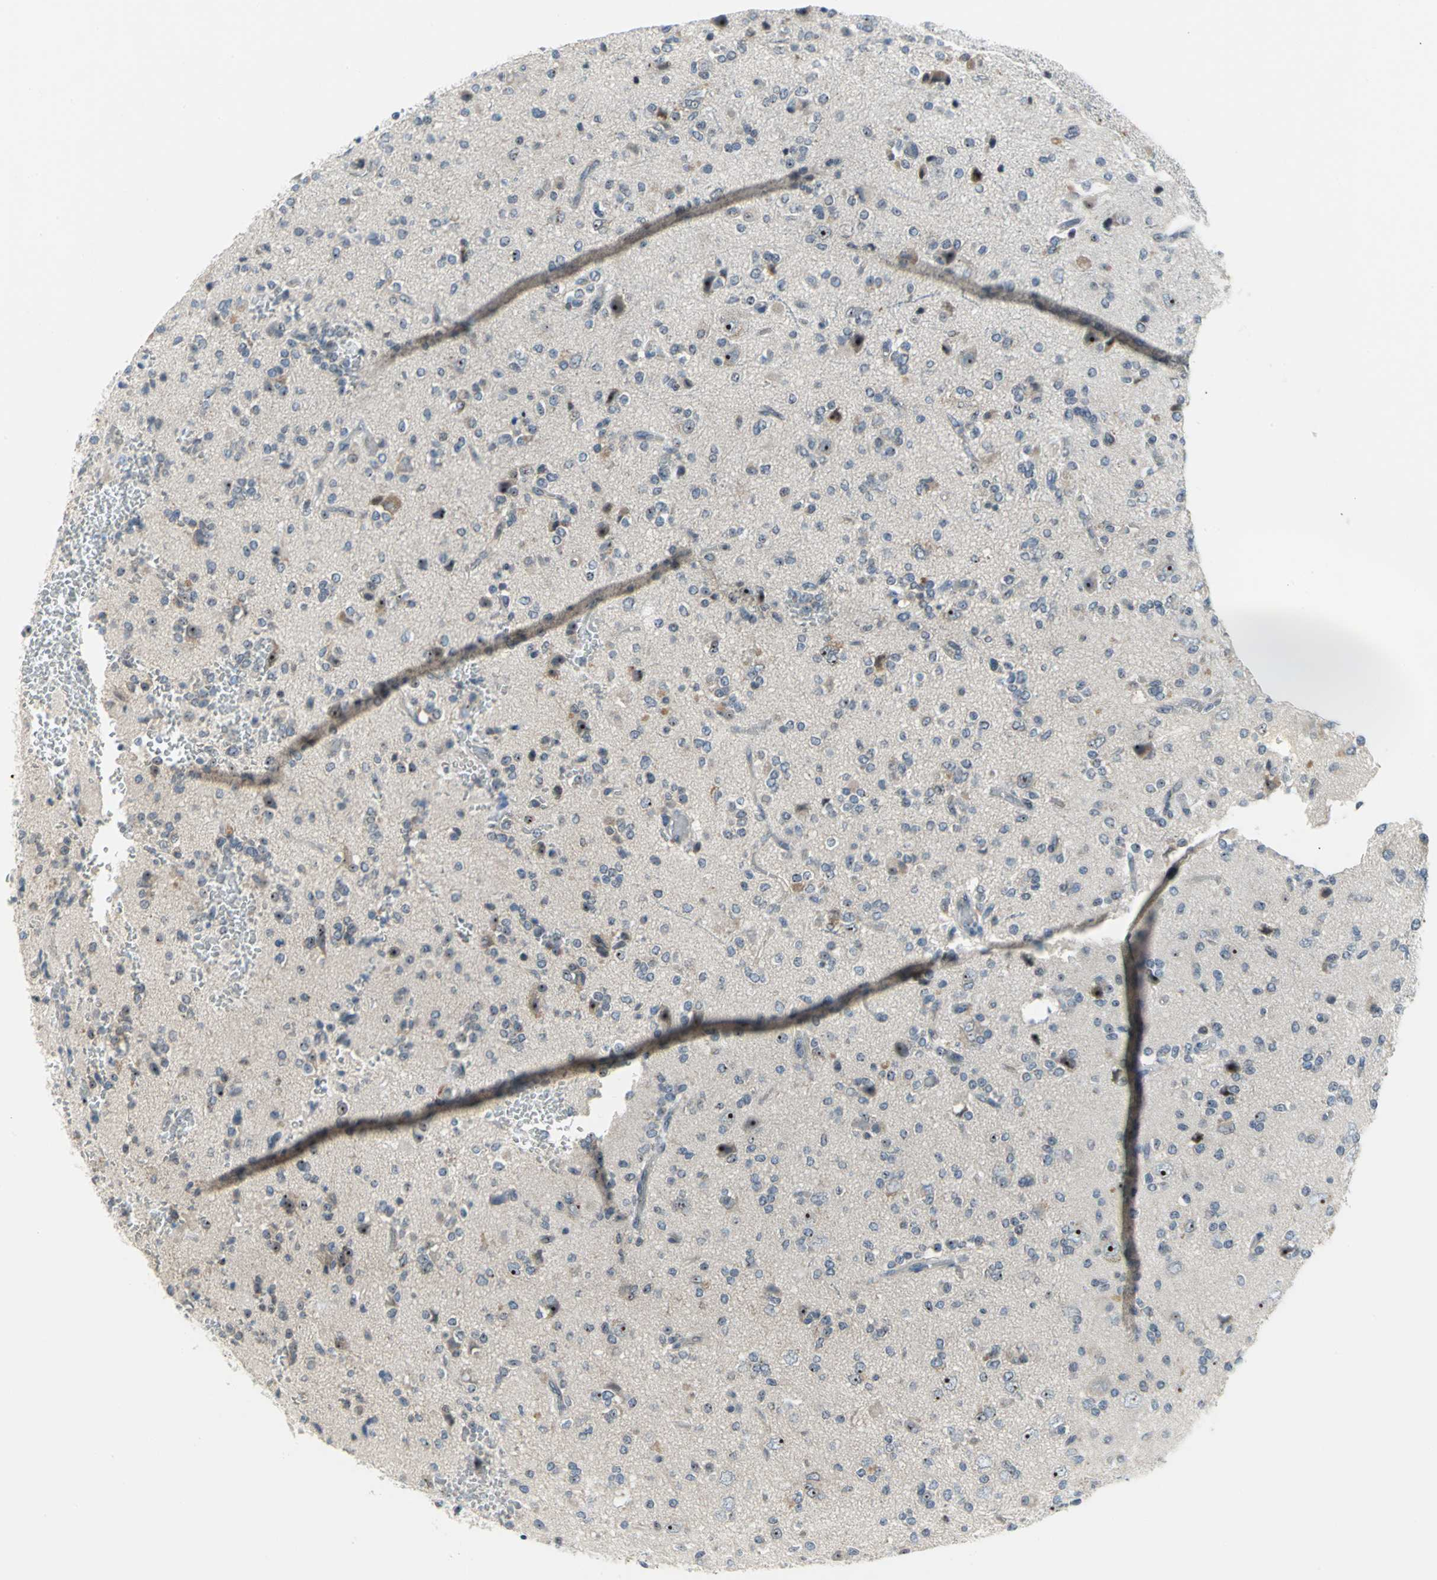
{"staining": {"intensity": "strong", "quantity": ">75%", "location": "nuclear"}, "tissue": "glioma", "cell_type": "Tumor cells", "image_type": "cancer", "snomed": [{"axis": "morphology", "description": "Glioma, malignant, High grade"}, {"axis": "topography", "description": "Brain"}], "caption": "Glioma stained for a protein (brown) demonstrates strong nuclear positive expression in about >75% of tumor cells.", "gene": "MYBBP1A", "patient": {"sex": "male", "age": 47}}